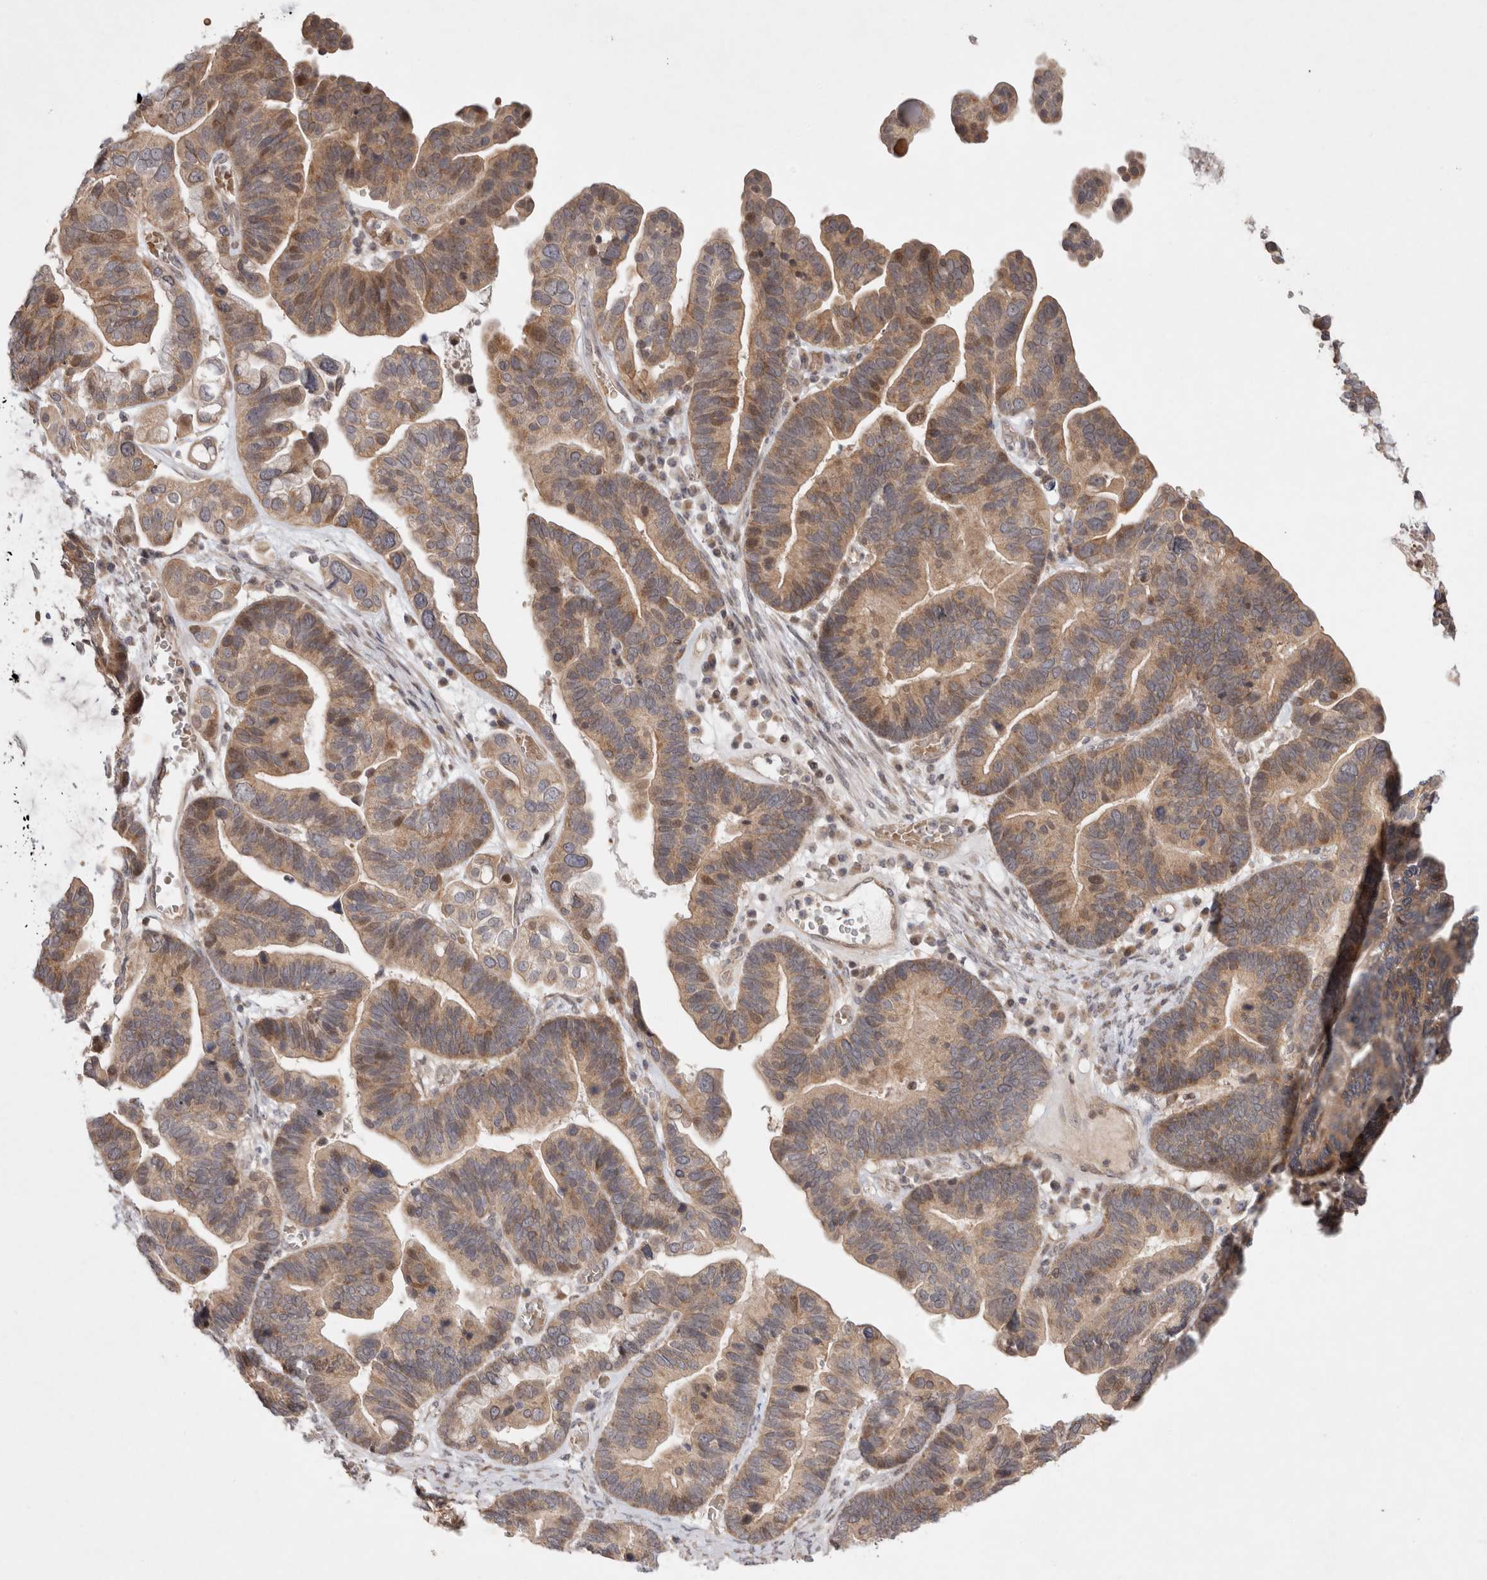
{"staining": {"intensity": "moderate", "quantity": ">75%", "location": "cytoplasmic/membranous,nuclear"}, "tissue": "ovarian cancer", "cell_type": "Tumor cells", "image_type": "cancer", "snomed": [{"axis": "morphology", "description": "Cystadenocarcinoma, serous, NOS"}, {"axis": "topography", "description": "Ovary"}], "caption": "Ovarian serous cystadenocarcinoma was stained to show a protein in brown. There is medium levels of moderate cytoplasmic/membranous and nuclear staining in about >75% of tumor cells. The staining was performed using DAB (3,3'-diaminobenzidine), with brown indicating positive protein expression. Nuclei are stained blue with hematoxylin.", "gene": "EIF2AK1", "patient": {"sex": "female", "age": 56}}